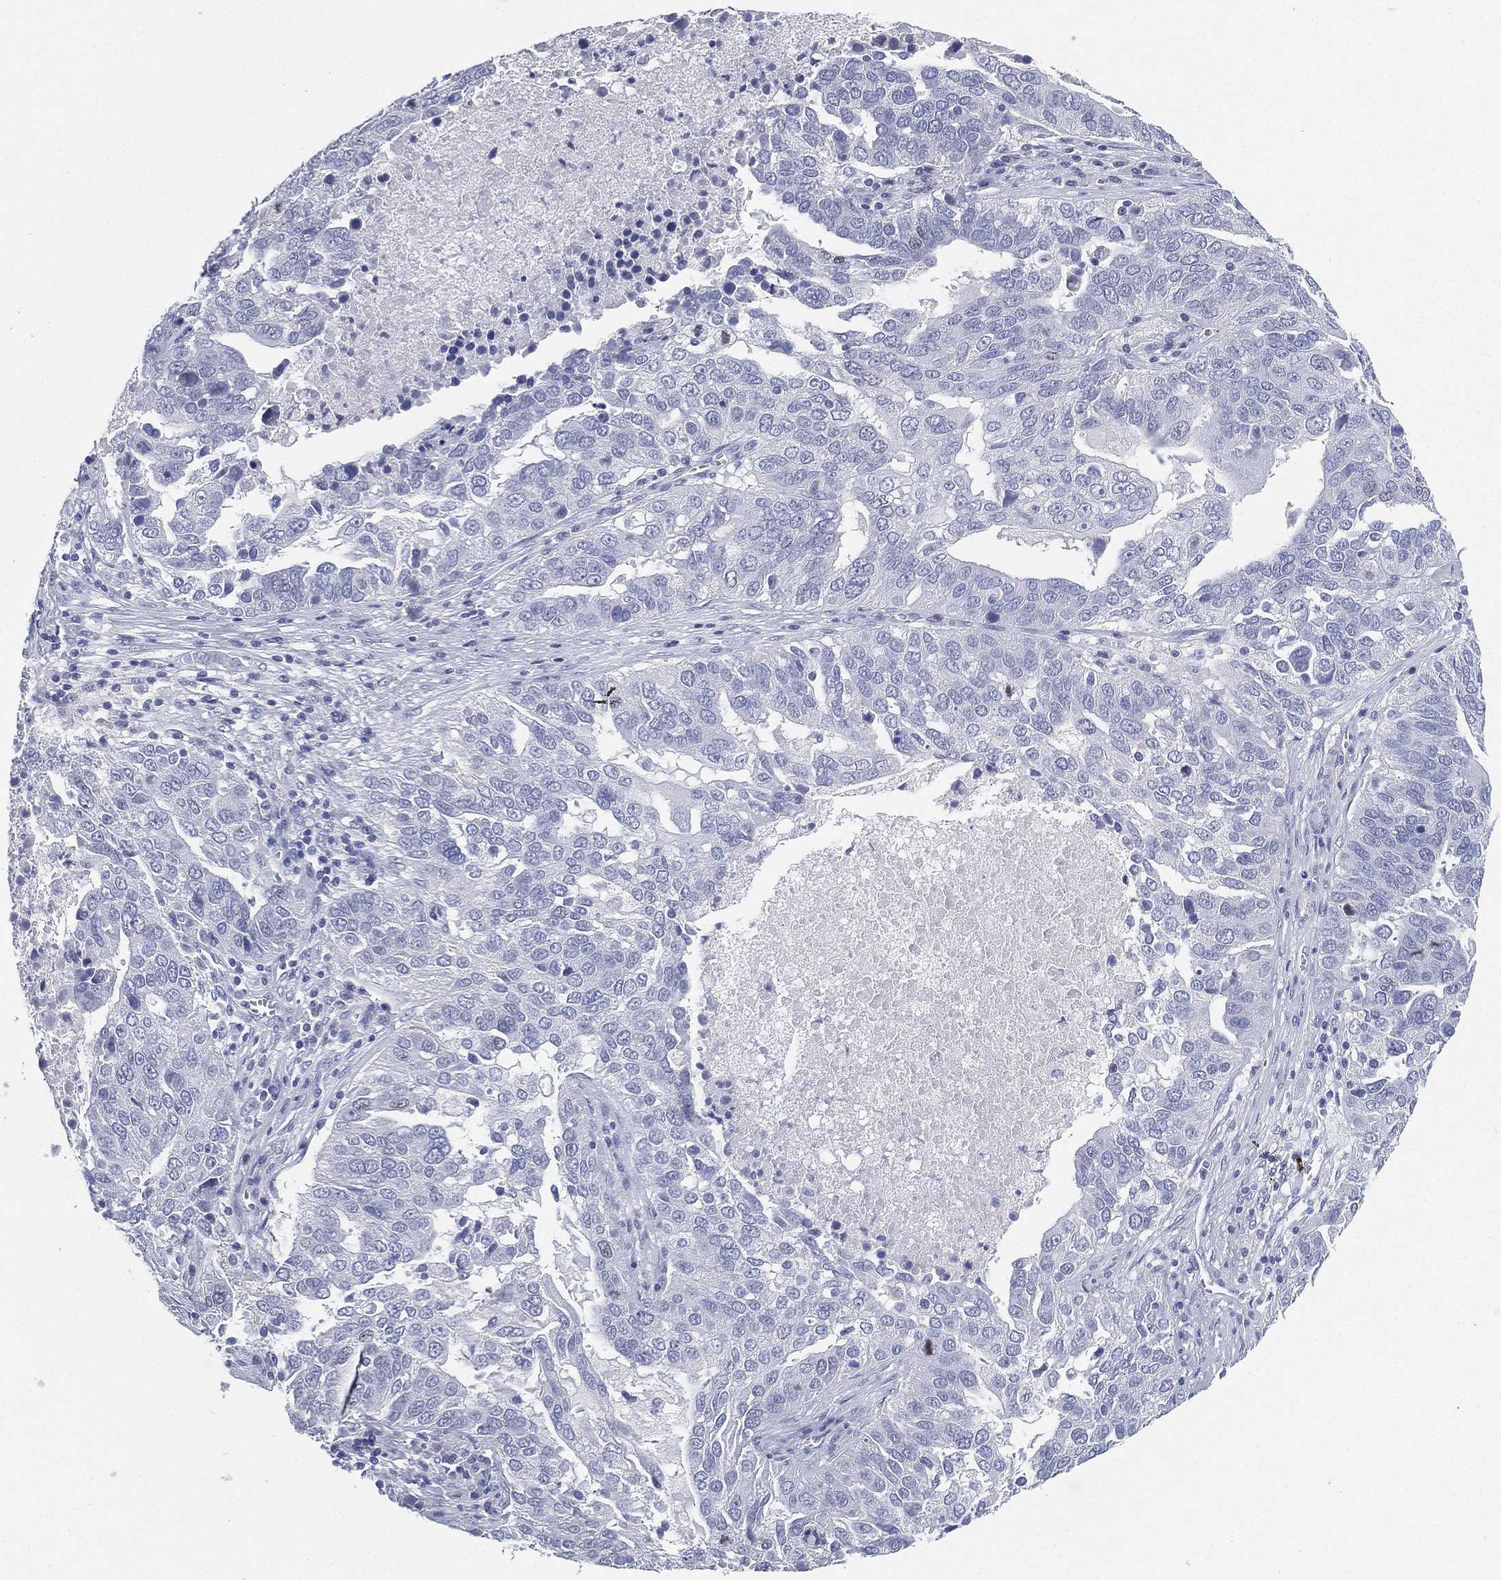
{"staining": {"intensity": "negative", "quantity": "none", "location": "none"}, "tissue": "ovarian cancer", "cell_type": "Tumor cells", "image_type": "cancer", "snomed": [{"axis": "morphology", "description": "Carcinoma, endometroid"}, {"axis": "topography", "description": "Soft tissue"}, {"axis": "topography", "description": "Ovary"}], "caption": "Protein analysis of ovarian cancer (endometroid carcinoma) demonstrates no significant expression in tumor cells.", "gene": "FAM187B", "patient": {"sex": "female", "age": 52}}